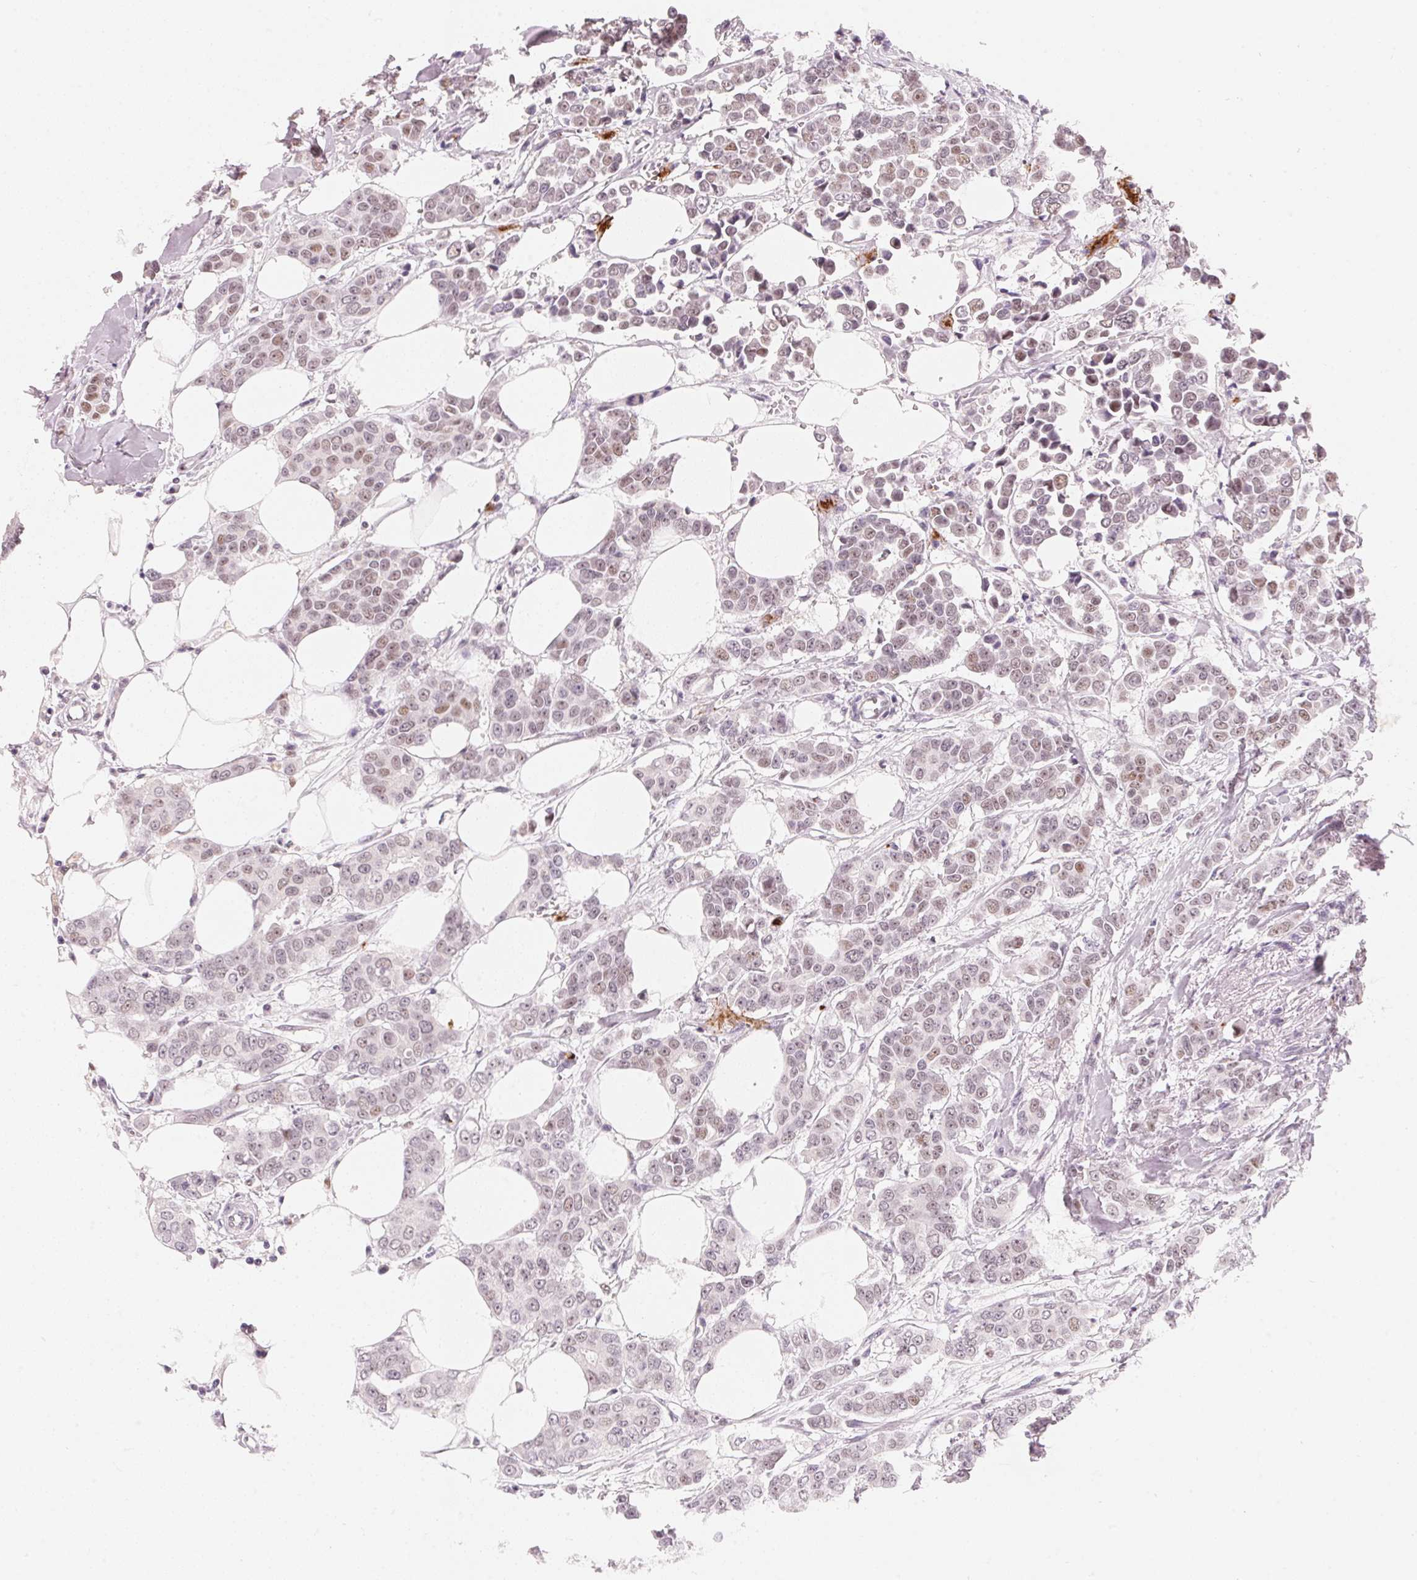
{"staining": {"intensity": "weak", "quantity": "<25%", "location": "nuclear"}, "tissue": "breast cancer", "cell_type": "Tumor cells", "image_type": "cancer", "snomed": [{"axis": "morphology", "description": "Duct carcinoma"}, {"axis": "topography", "description": "Breast"}], "caption": "A histopathology image of human breast cancer (infiltrating ductal carcinoma) is negative for staining in tumor cells. The staining is performed using DAB (3,3'-diaminobenzidine) brown chromogen with nuclei counter-stained in using hematoxylin.", "gene": "ARHGAP22", "patient": {"sex": "female", "age": 94}}